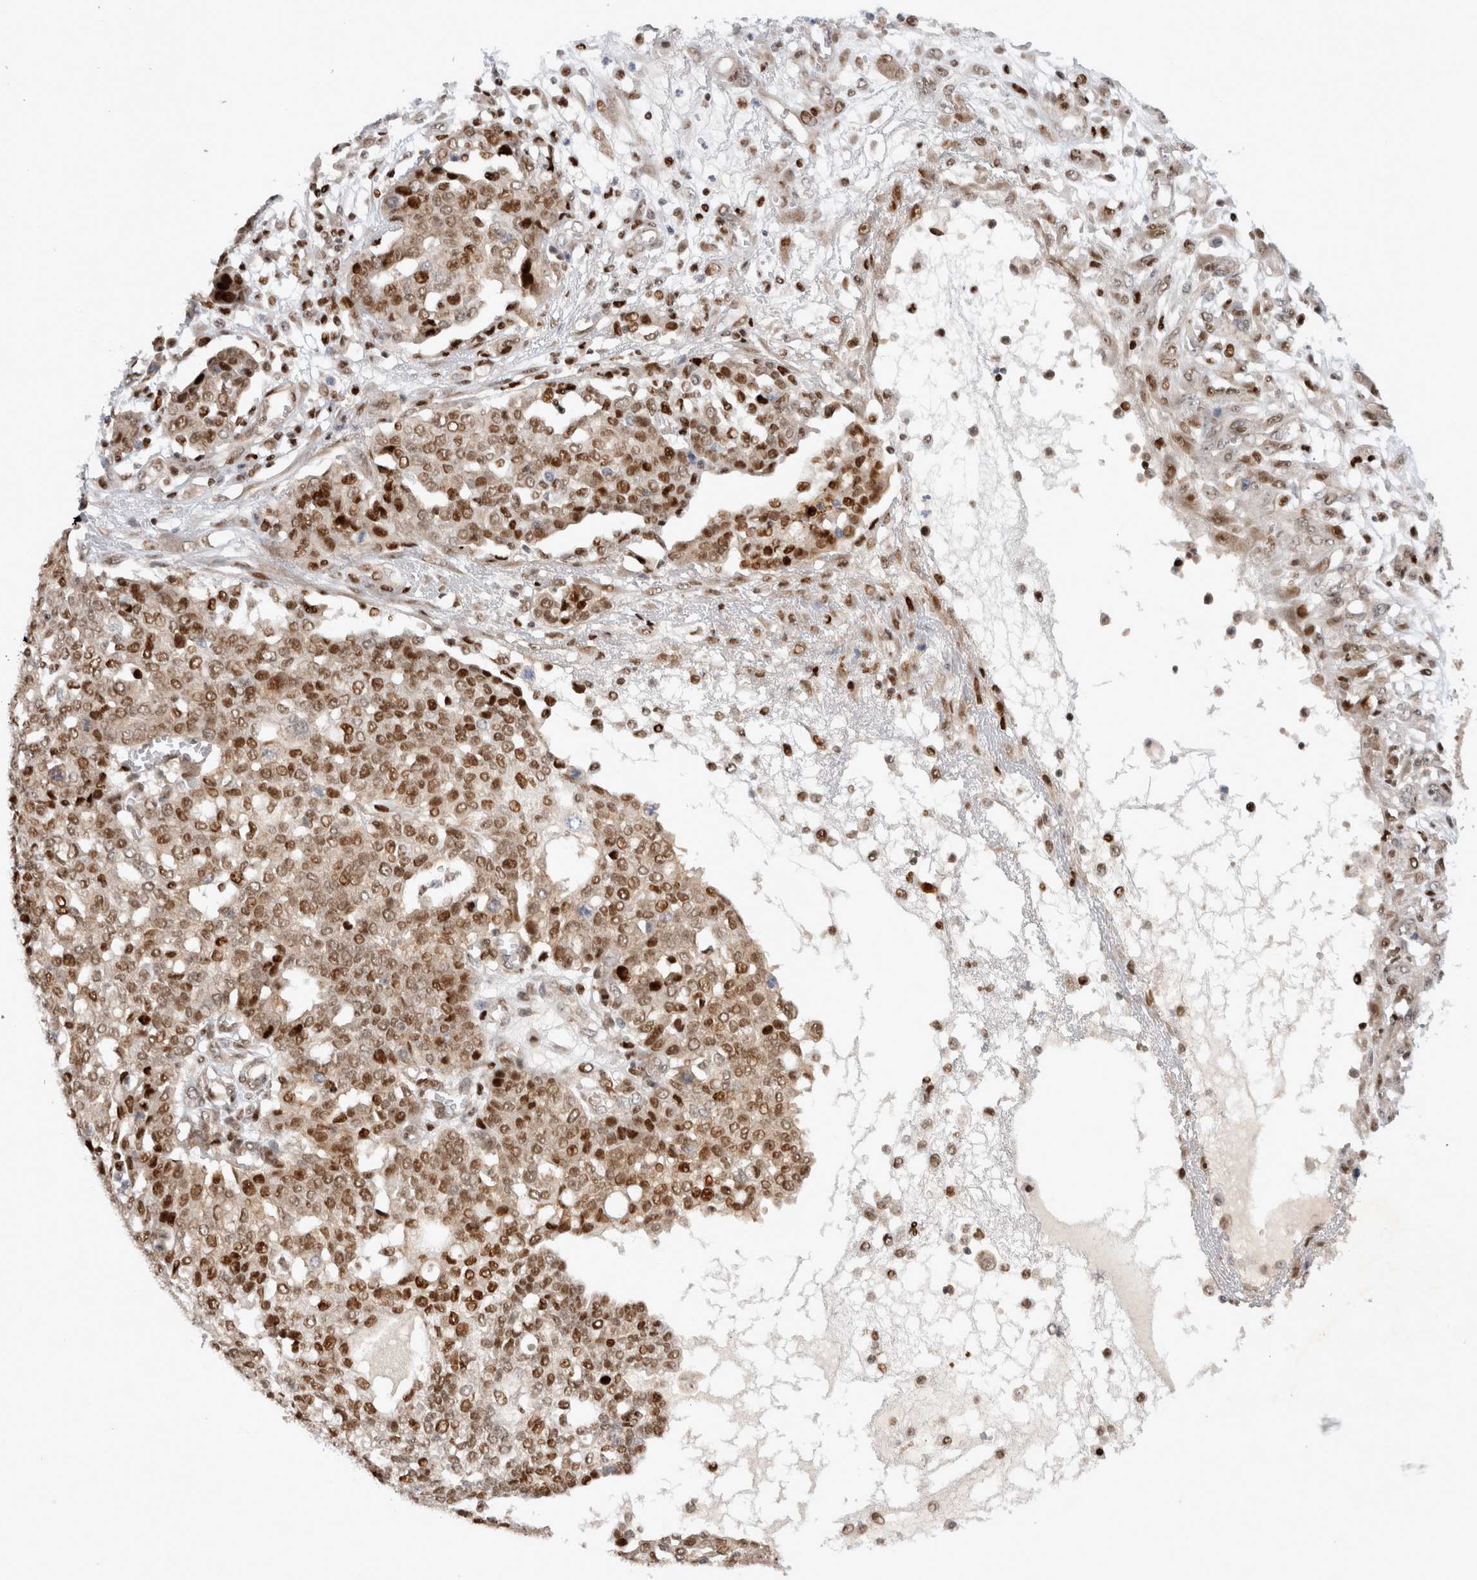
{"staining": {"intensity": "moderate", "quantity": ">75%", "location": "nuclear"}, "tissue": "ovarian cancer", "cell_type": "Tumor cells", "image_type": "cancer", "snomed": [{"axis": "morphology", "description": "Cystadenocarcinoma, serous, NOS"}, {"axis": "topography", "description": "Soft tissue"}, {"axis": "topography", "description": "Ovary"}], "caption": "Immunohistochemistry photomicrograph of neoplastic tissue: ovarian cancer (serous cystadenocarcinoma) stained using immunohistochemistry reveals medium levels of moderate protein expression localized specifically in the nuclear of tumor cells, appearing as a nuclear brown color.", "gene": "TCF4", "patient": {"sex": "female", "age": 57}}